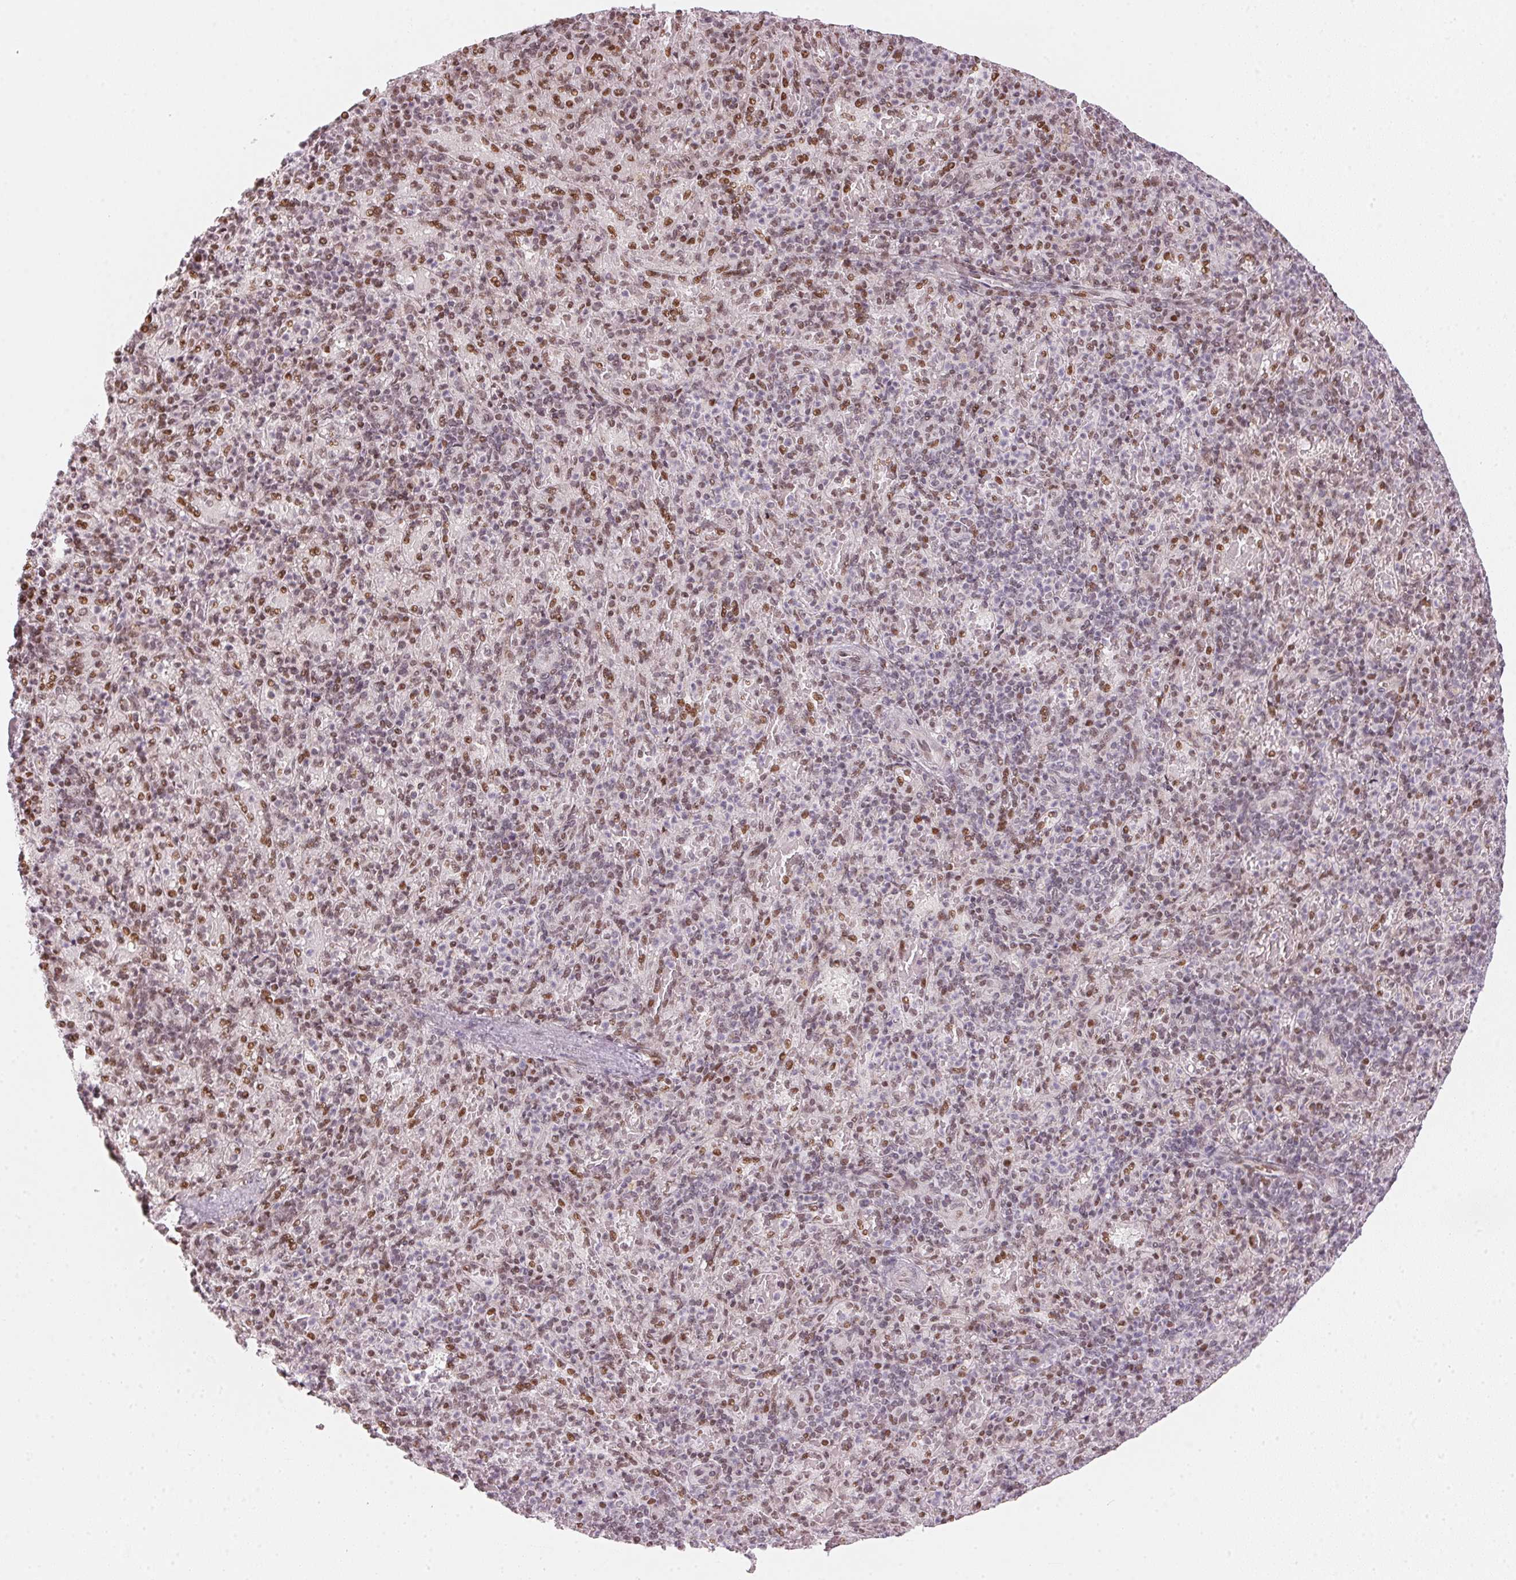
{"staining": {"intensity": "weak", "quantity": "25%-75%", "location": "nuclear"}, "tissue": "spleen", "cell_type": "Cells in red pulp", "image_type": "normal", "snomed": [{"axis": "morphology", "description": "Normal tissue, NOS"}, {"axis": "topography", "description": "Spleen"}], "caption": "About 25%-75% of cells in red pulp in benign spleen demonstrate weak nuclear protein positivity as visualized by brown immunohistochemical staining.", "gene": "KAT6A", "patient": {"sex": "female", "age": 74}}